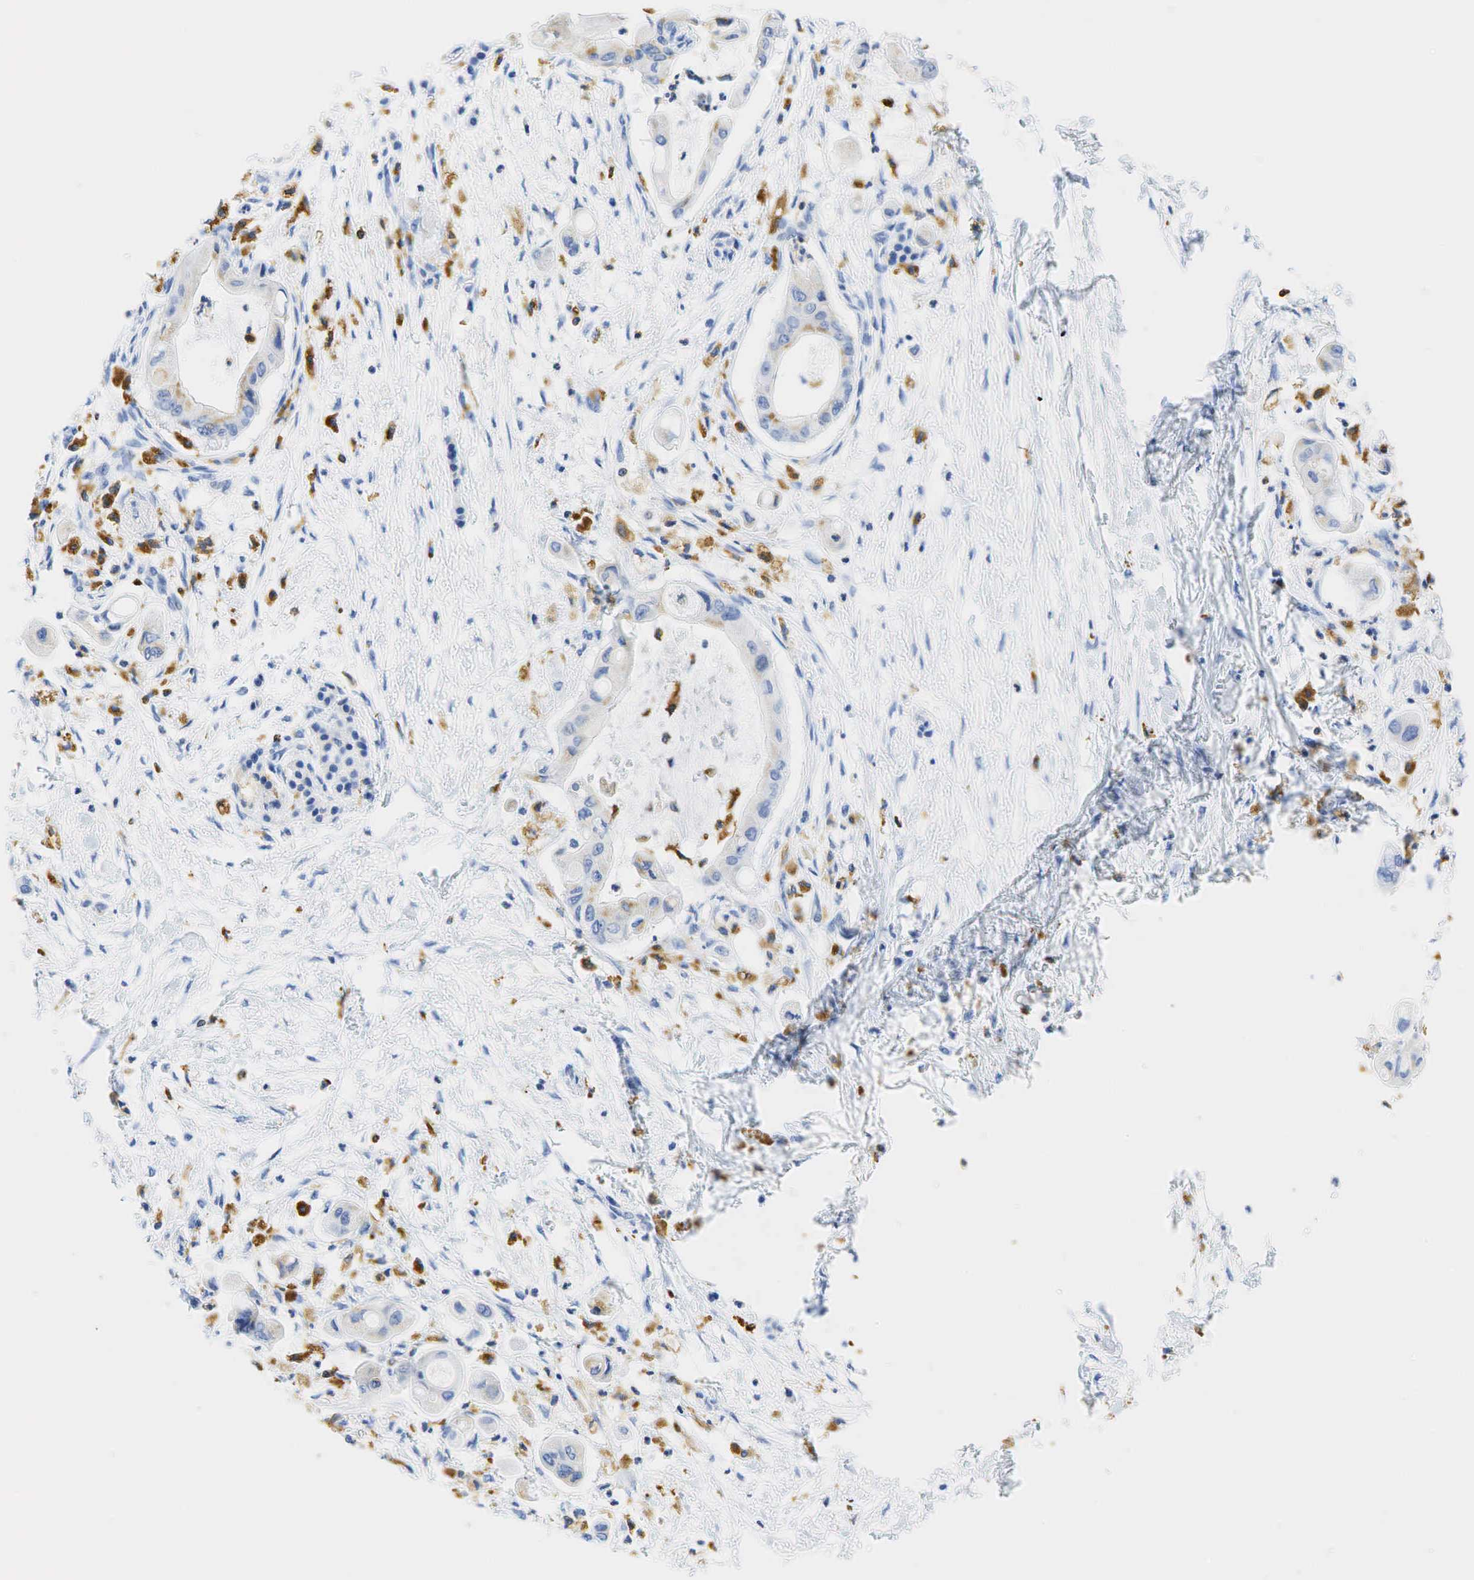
{"staining": {"intensity": "negative", "quantity": "none", "location": "none"}, "tissue": "pancreatic cancer", "cell_type": "Tumor cells", "image_type": "cancer", "snomed": [{"axis": "morphology", "description": "Adenocarcinoma, NOS"}, {"axis": "topography", "description": "Pancreas"}], "caption": "This is an immunohistochemistry (IHC) histopathology image of human adenocarcinoma (pancreatic). There is no staining in tumor cells.", "gene": "CD68", "patient": {"sex": "male", "age": 58}}